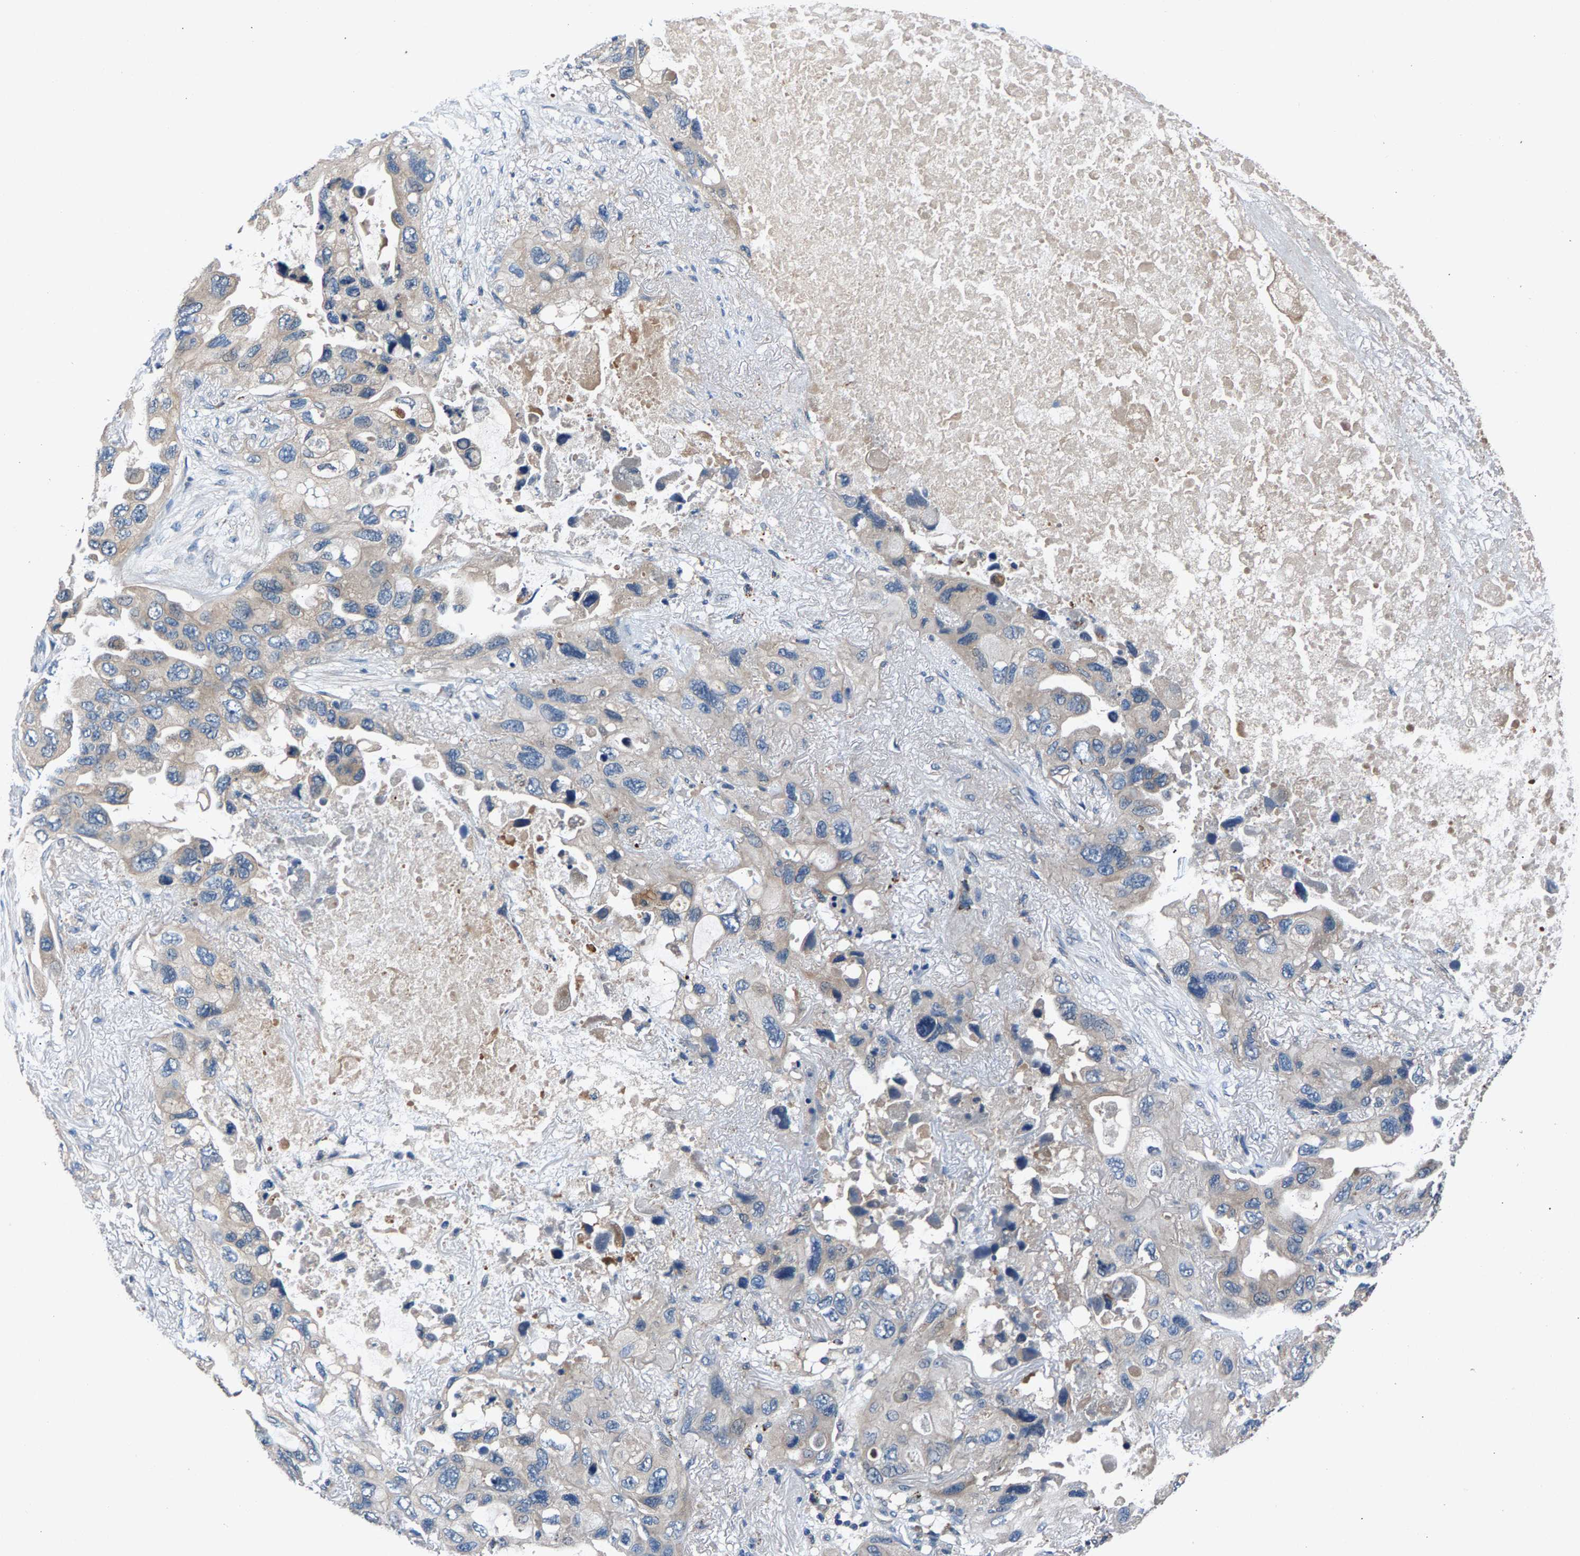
{"staining": {"intensity": "weak", "quantity": "<25%", "location": "cytoplasmic/membranous"}, "tissue": "lung cancer", "cell_type": "Tumor cells", "image_type": "cancer", "snomed": [{"axis": "morphology", "description": "Squamous cell carcinoma, NOS"}, {"axis": "topography", "description": "Lung"}], "caption": "DAB (3,3'-diaminobenzidine) immunohistochemical staining of human lung cancer (squamous cell carcinoma) exhibits no significant staining in tumor cells.", "gene": "PRXL2C", "patient": {"sex": "female", "age": 73}}